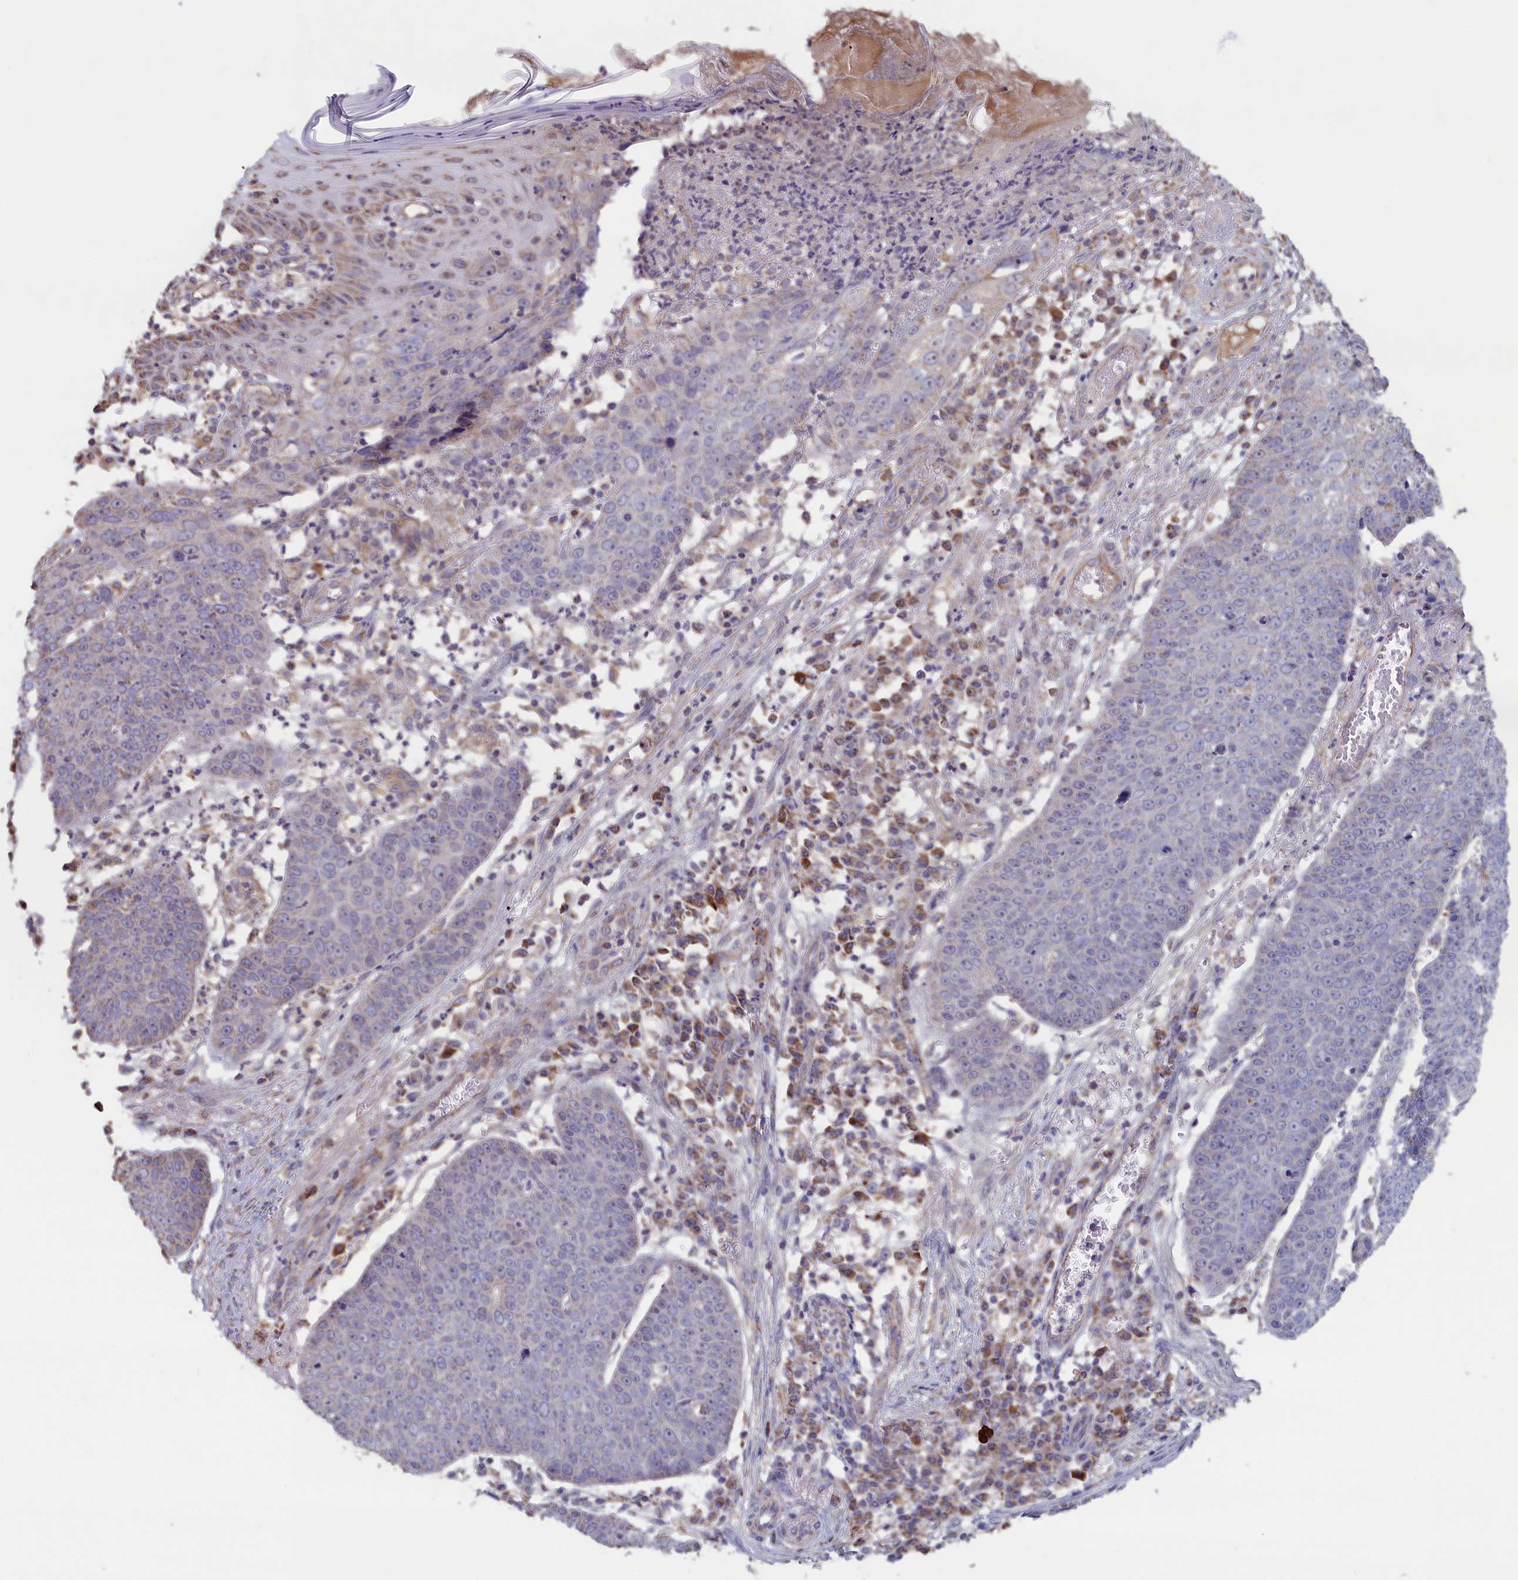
{"staining": {"intensity": "negative", "quantity": "none", "location": "none"}, "tissue": "skin cancer", "cell_type": "Tumor cells", "image_type": "cancer", "snomed": [{"axis": "morphology", "description": "Squamous cell carcinoma, NOS"}, {"axis": "topography", "description": "Skin"}], "caption": "There is no significant expression in tumor cells of skin squamous cell carcinoma.", "gene": "ZNF816", "patient": {"sex": "male", "age": 71}}